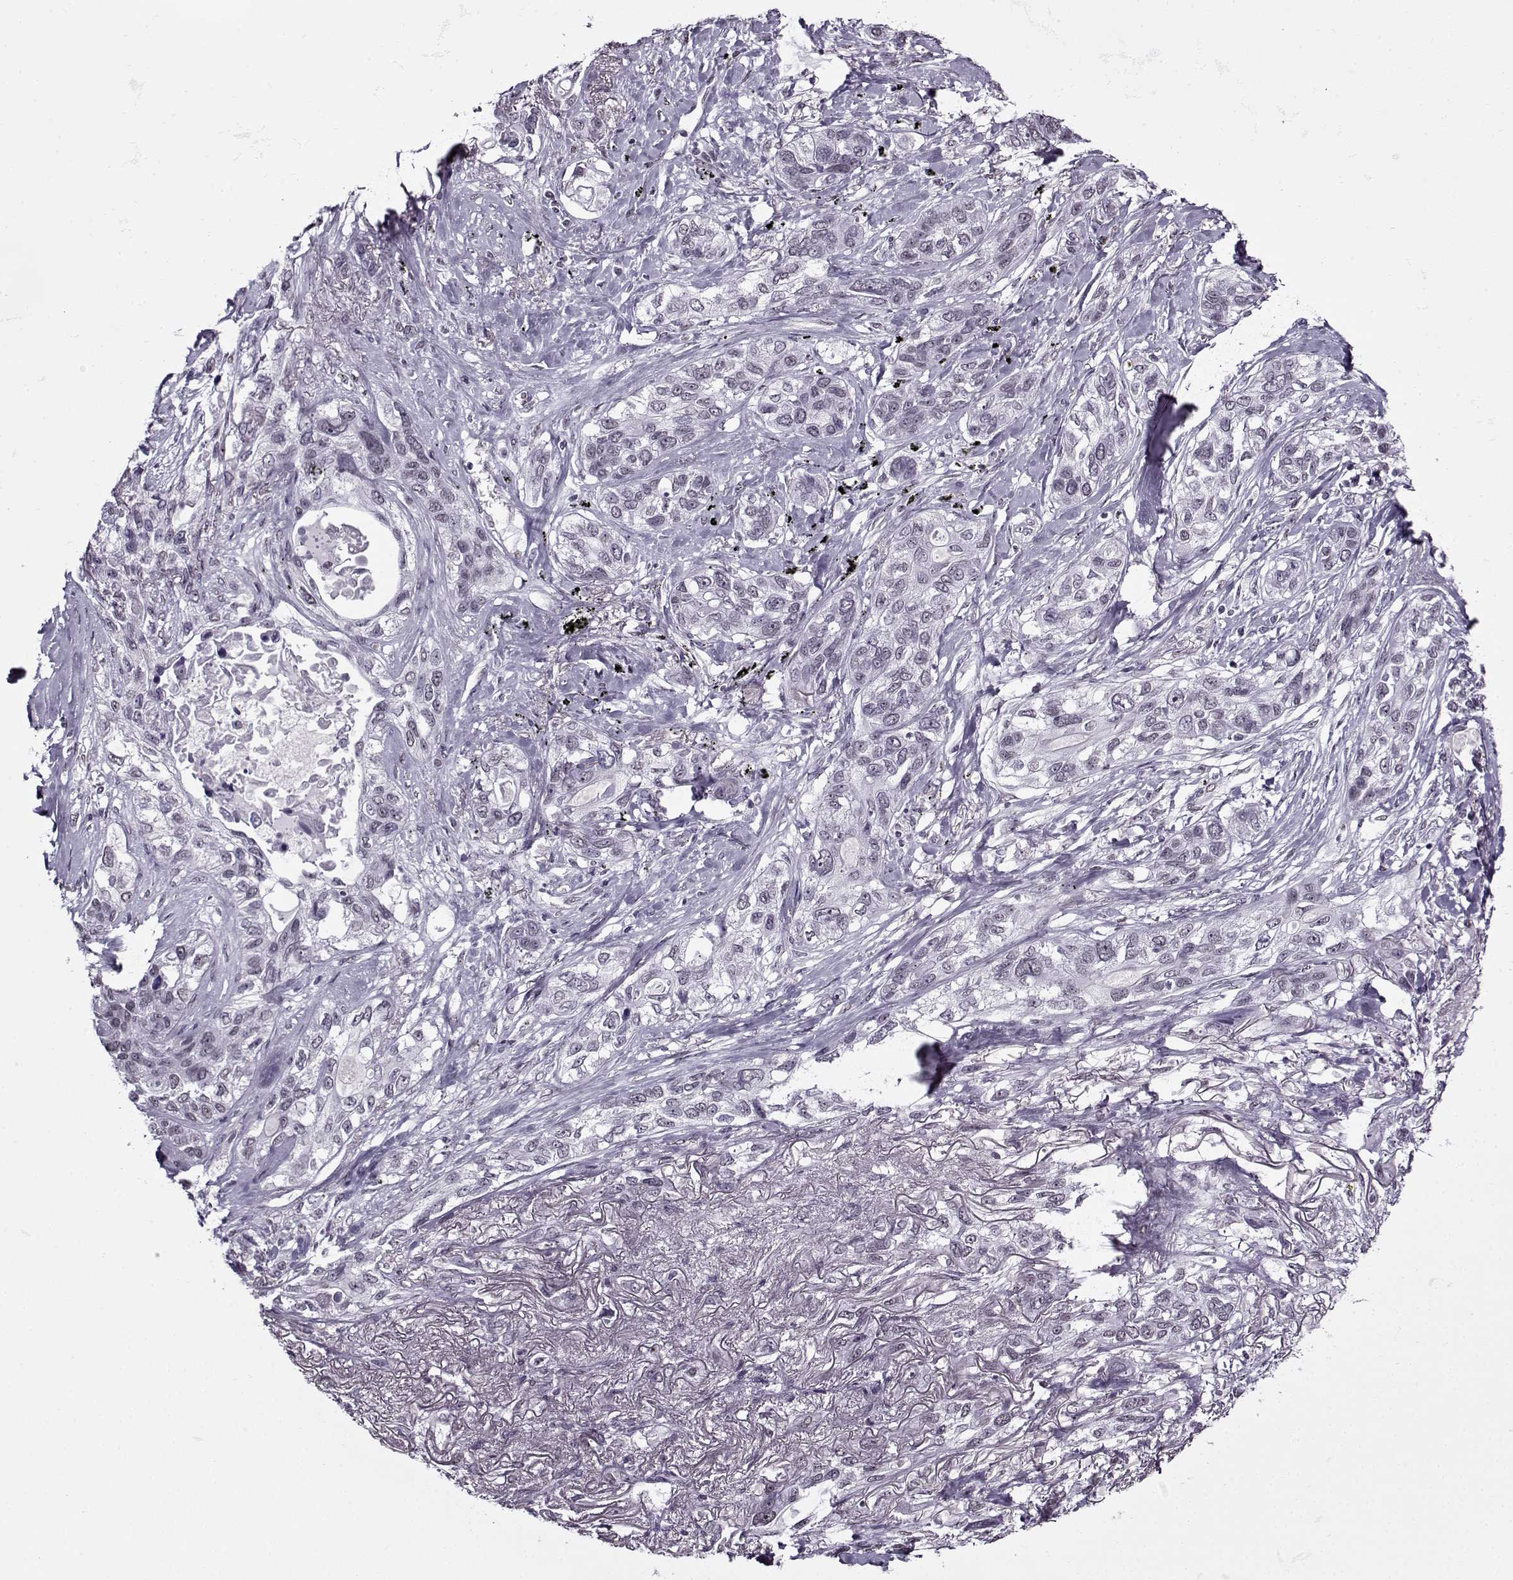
{"staining": {"intensity": "negative", "quantity": "none", "location": "none"}, "tissue": "lung cancer", "cell_type": "Tumor cells", "image_type": "cancer", "snomed": [{"axis": "morphology", "description": "Squamous cell carcinoma, NOS"}, {"axis": "topography", "description": "Lung"}], "caption": "Immunohistochemistry (IHC) histopathology image of human squamous cell carcinoma (lung) stained for a protein (brown), which exhibits no positivity in tumor cells.", "gene": "PRMT8", "patient": {"sex": "female", "age": 70}}